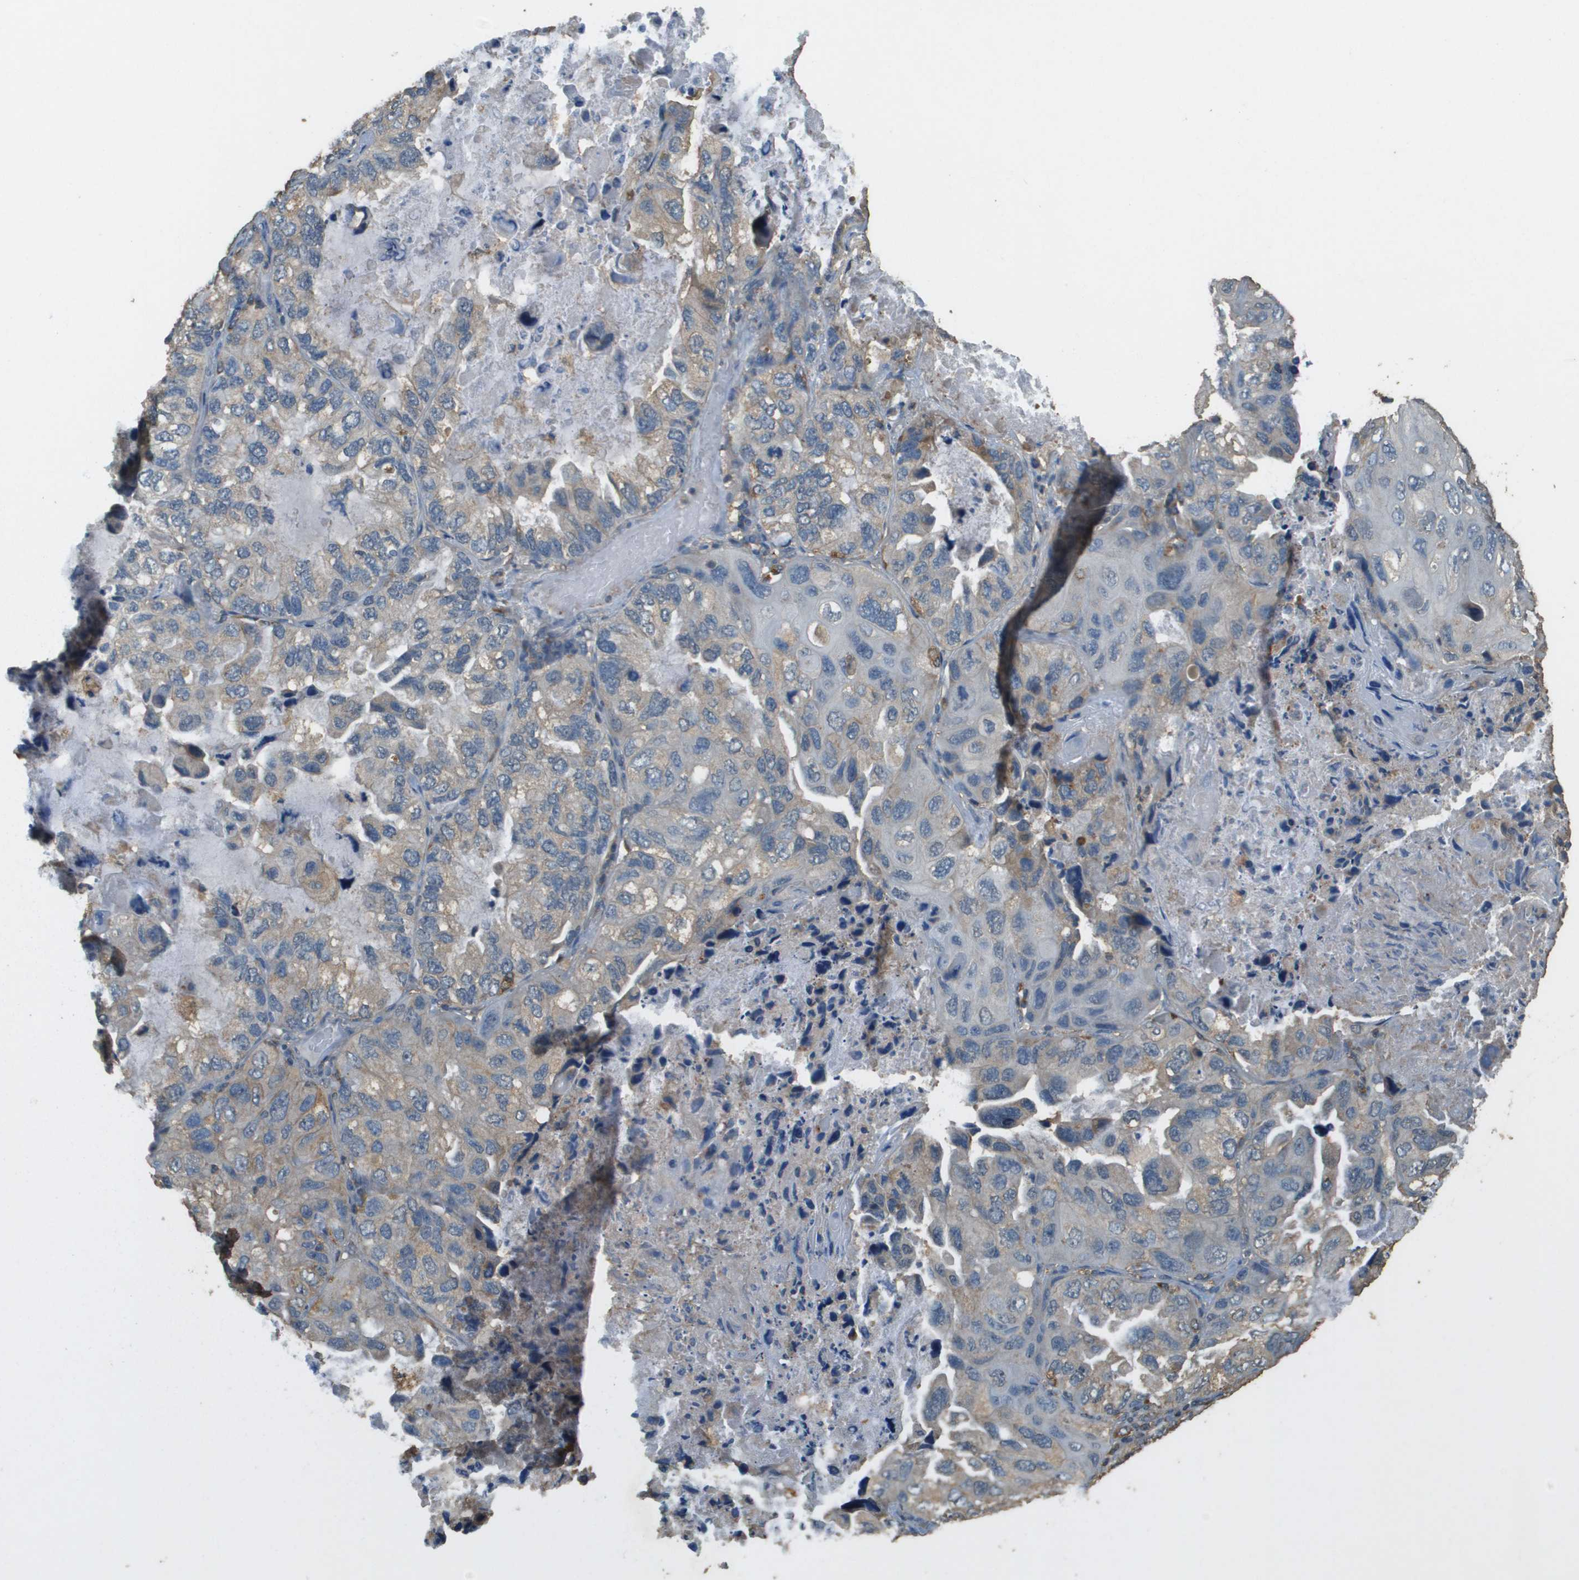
{"staining": {"intensity": "weak", "quantity": "<25%", "location": "cytoplasmic/membranous"}, "tissue": "lung cancer", "cell_type": "Tumor cells", "image_type": "cancer", "snomed": [{"axis": "morphology", "description": "Squamous cell carcinoma, NOS"}, {"axis": "topography", "description": "Lung"}], "caption": "An image of human lung cancer (squamous cell carcinoma) is negative for staining in tumor cells.", "gene": "MS4A7", "patient": {"sex": "female", "age": 73}}